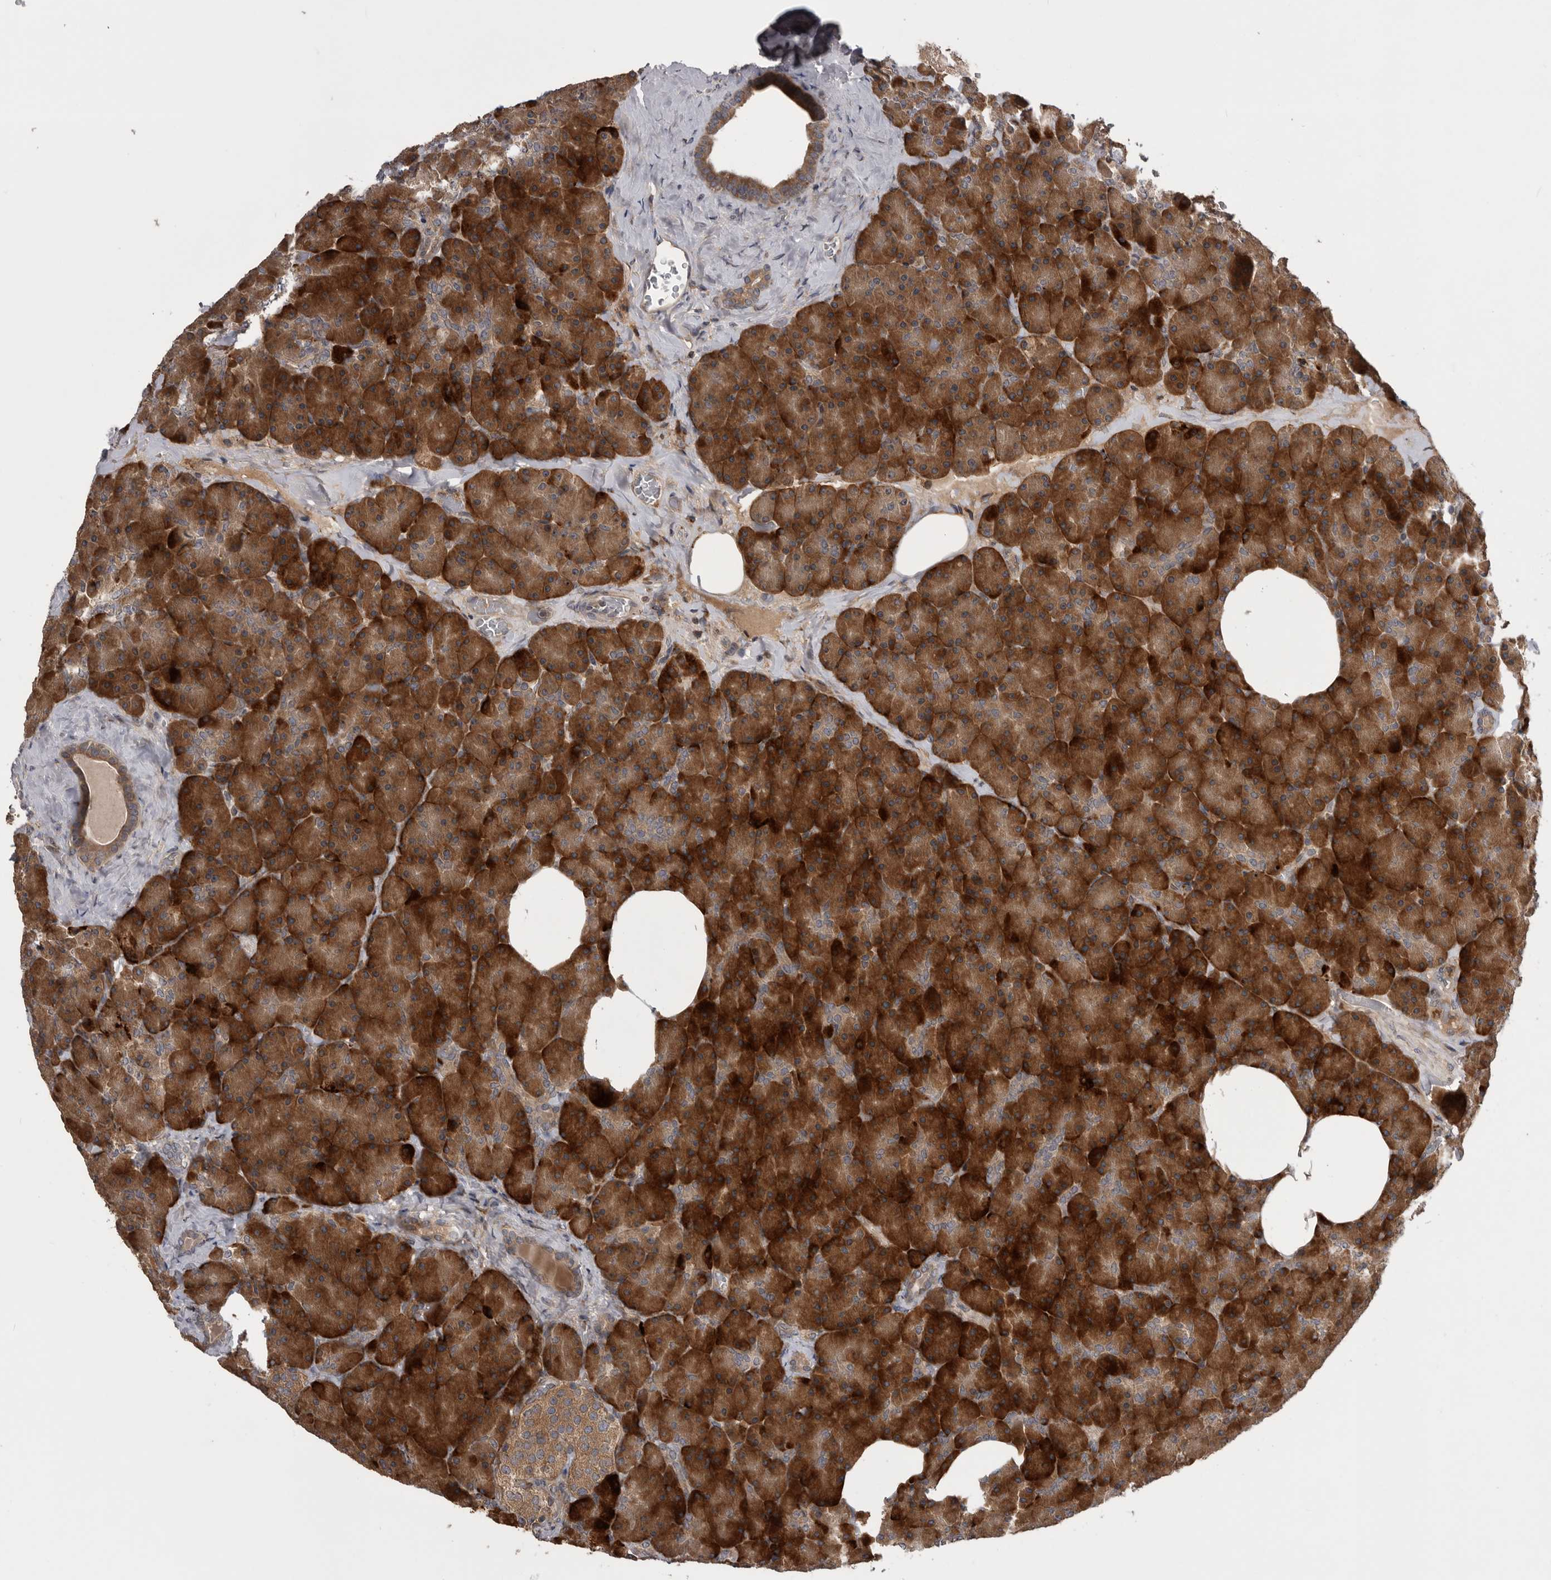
{"staining": {"intensity": "strong", "quantity": ">75%", "location": "cytoplasmic/membranous"}, "tissue": "pancreas", "cell_type": "Exocrine glandular cells", "image_type": "normal", "snomed": [{"axis": "morphology", "description": "Normal tissue, NOS"}, {"axis": "morphology", "description": "Carcinoid, malignant, NOS"}, {"axis": "topography", "description": "Pancreas"}], "caption": "High-magnification brightfield microscopy of benign pancreas stained with DAB (3,3'-diaminobenzidine) (brown) and counterstained with hematoxylin (blue). exocrine glandular cells exhibit strong cytoplasmic/membranous staining is identified in about>75% of cells. (DAB = brown stain, brightfield microscopy at high magnification).", "gene": "RAB3GAP2", "patient": {"sex": "female", "age": 35}}